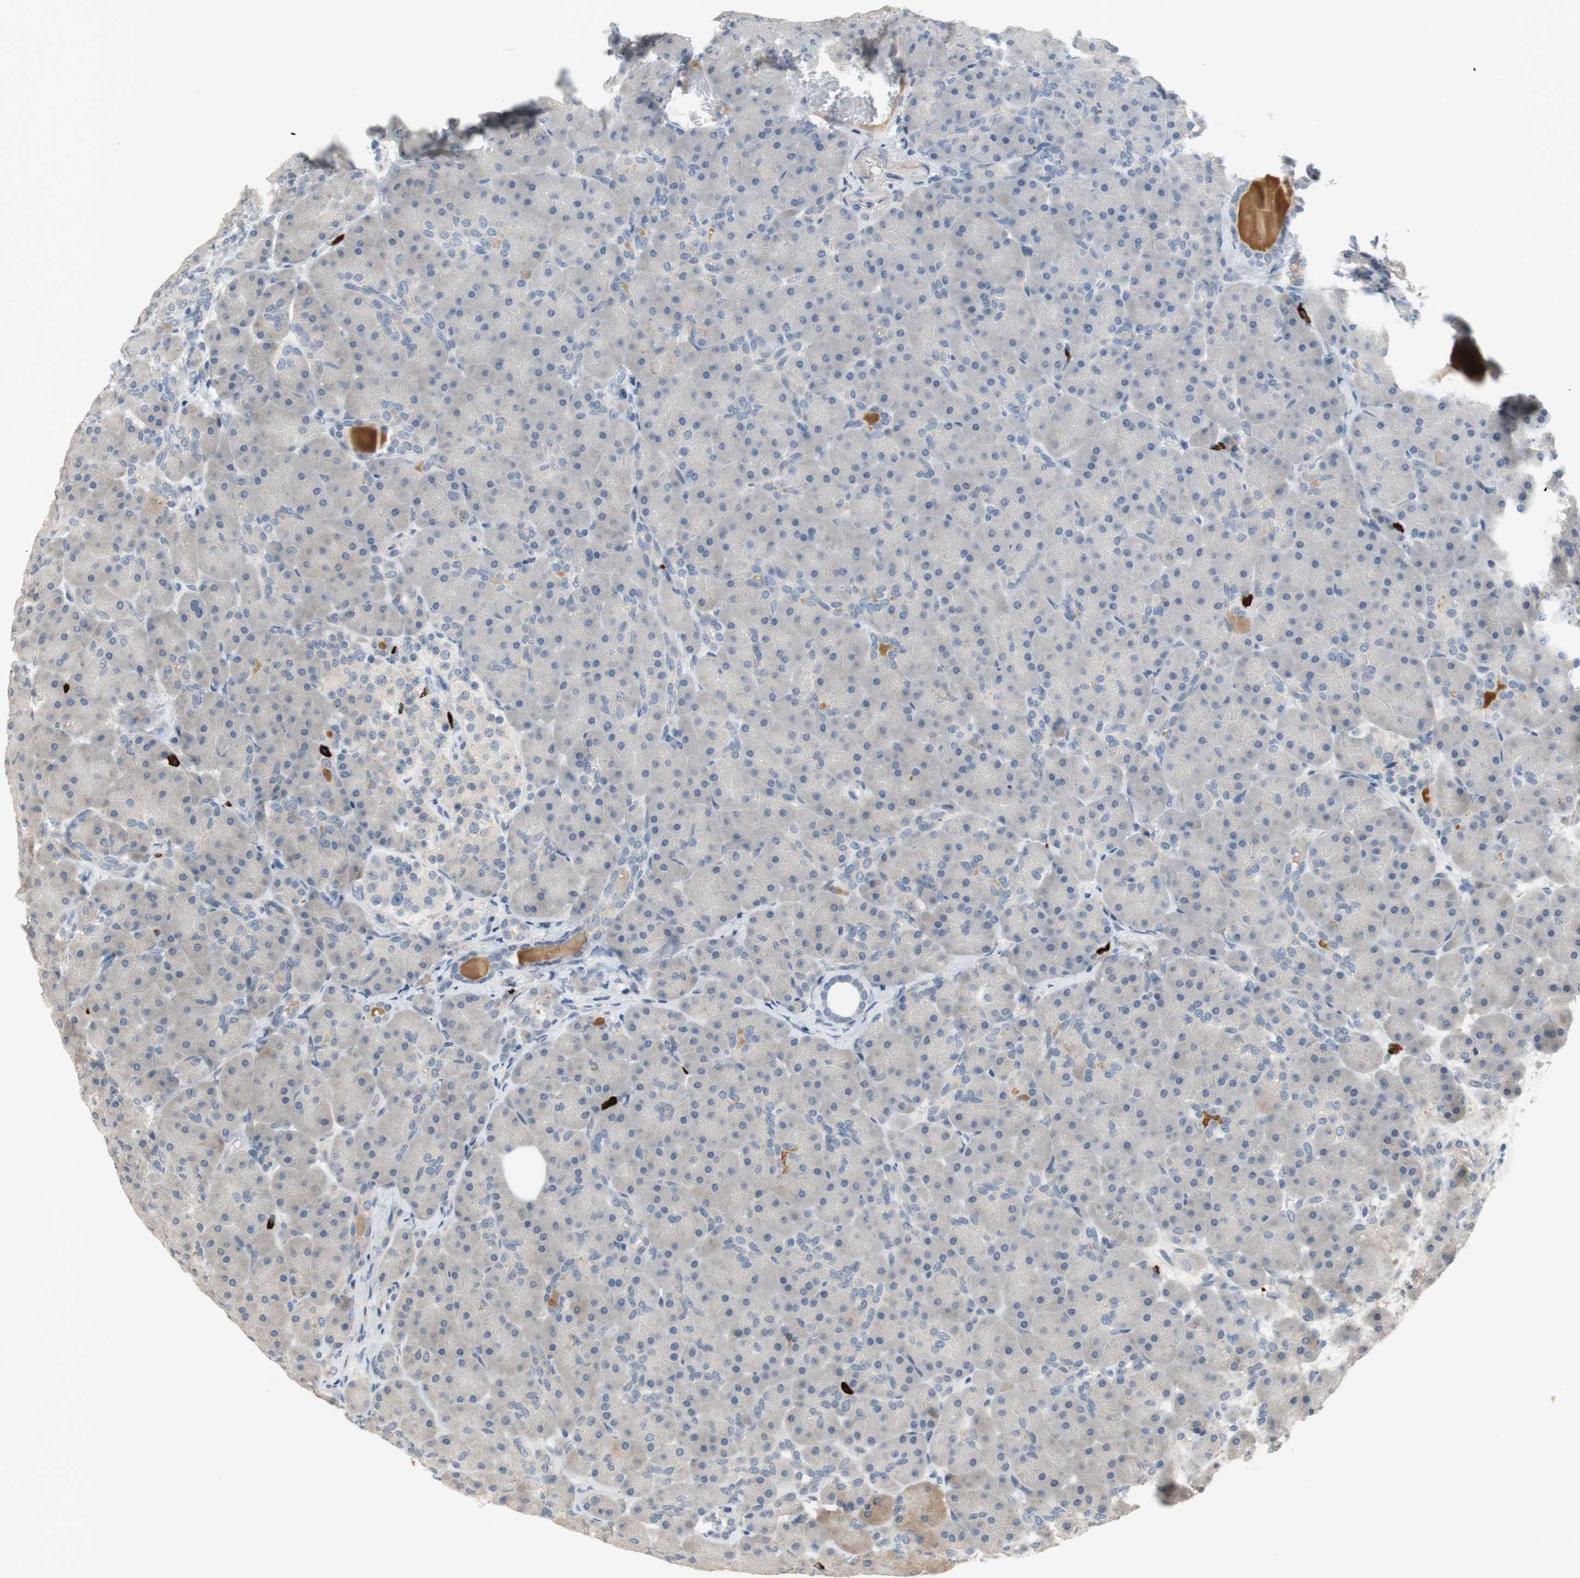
{"staining": {"intensity": "weak", "quantity": ">75%", "location": "cytoplasmic/membranous"}, "tissue": "pancreas", "cell_type": "Exocrine glandular cells", "image_type": "normal", "snomed": [{"axis": "morphology", "description": "Normal tissue, NOS"}, {"axis": "topography", "description": "Pancreas"}], "caption": "A low amount of weak cytoplasmic/membranous staining is appreciated in approximately >75% of exocrine glandular cells in normal pancreas.", "gene": "COL12A1", "patient": {"sex": "male", "age": 66}}